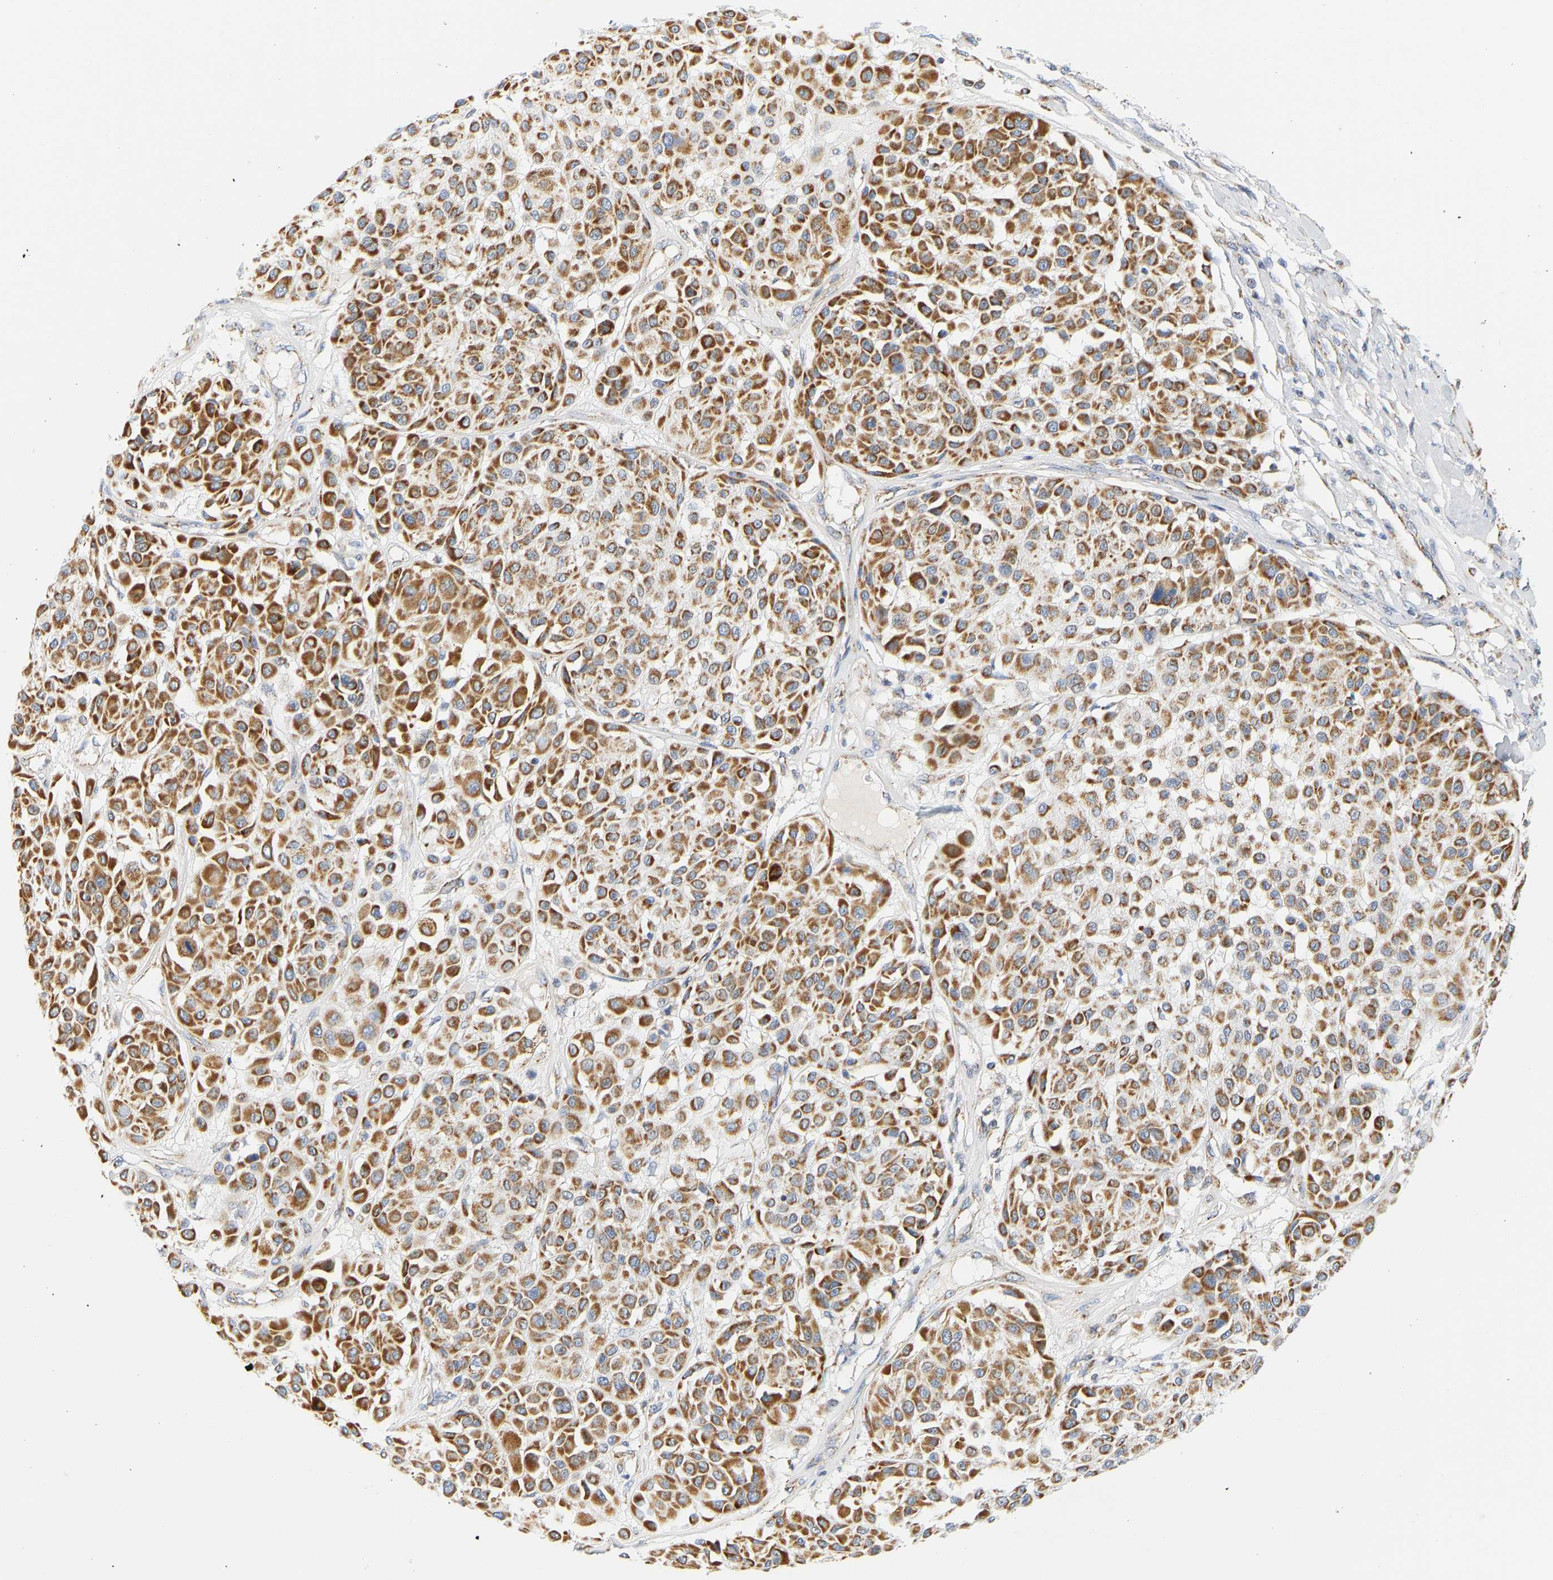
{"staining": {"intensity": "strong", "quantity": ">75%", "location": "cytoplasmic/membranous"}, "tissue": "melanoma", "cell_type": "Tumor cells", "image_type": "cancer", "snomed": [{"axis": "morphology", "description": "Malignant melanoma, Metastatic site"}, {"axis": "topography", "description": "Soft tissue"}], "caption": "Immunohistochemistry image of human malignant melanoma (metastatic site) stained for a protein (brown), which displays high levels of strong cytoplasmic/membranous positivity in approximately >75% of tumor cells.", "gene": "GRPEL2", "patient": {"sex": "male", "age": 41}}